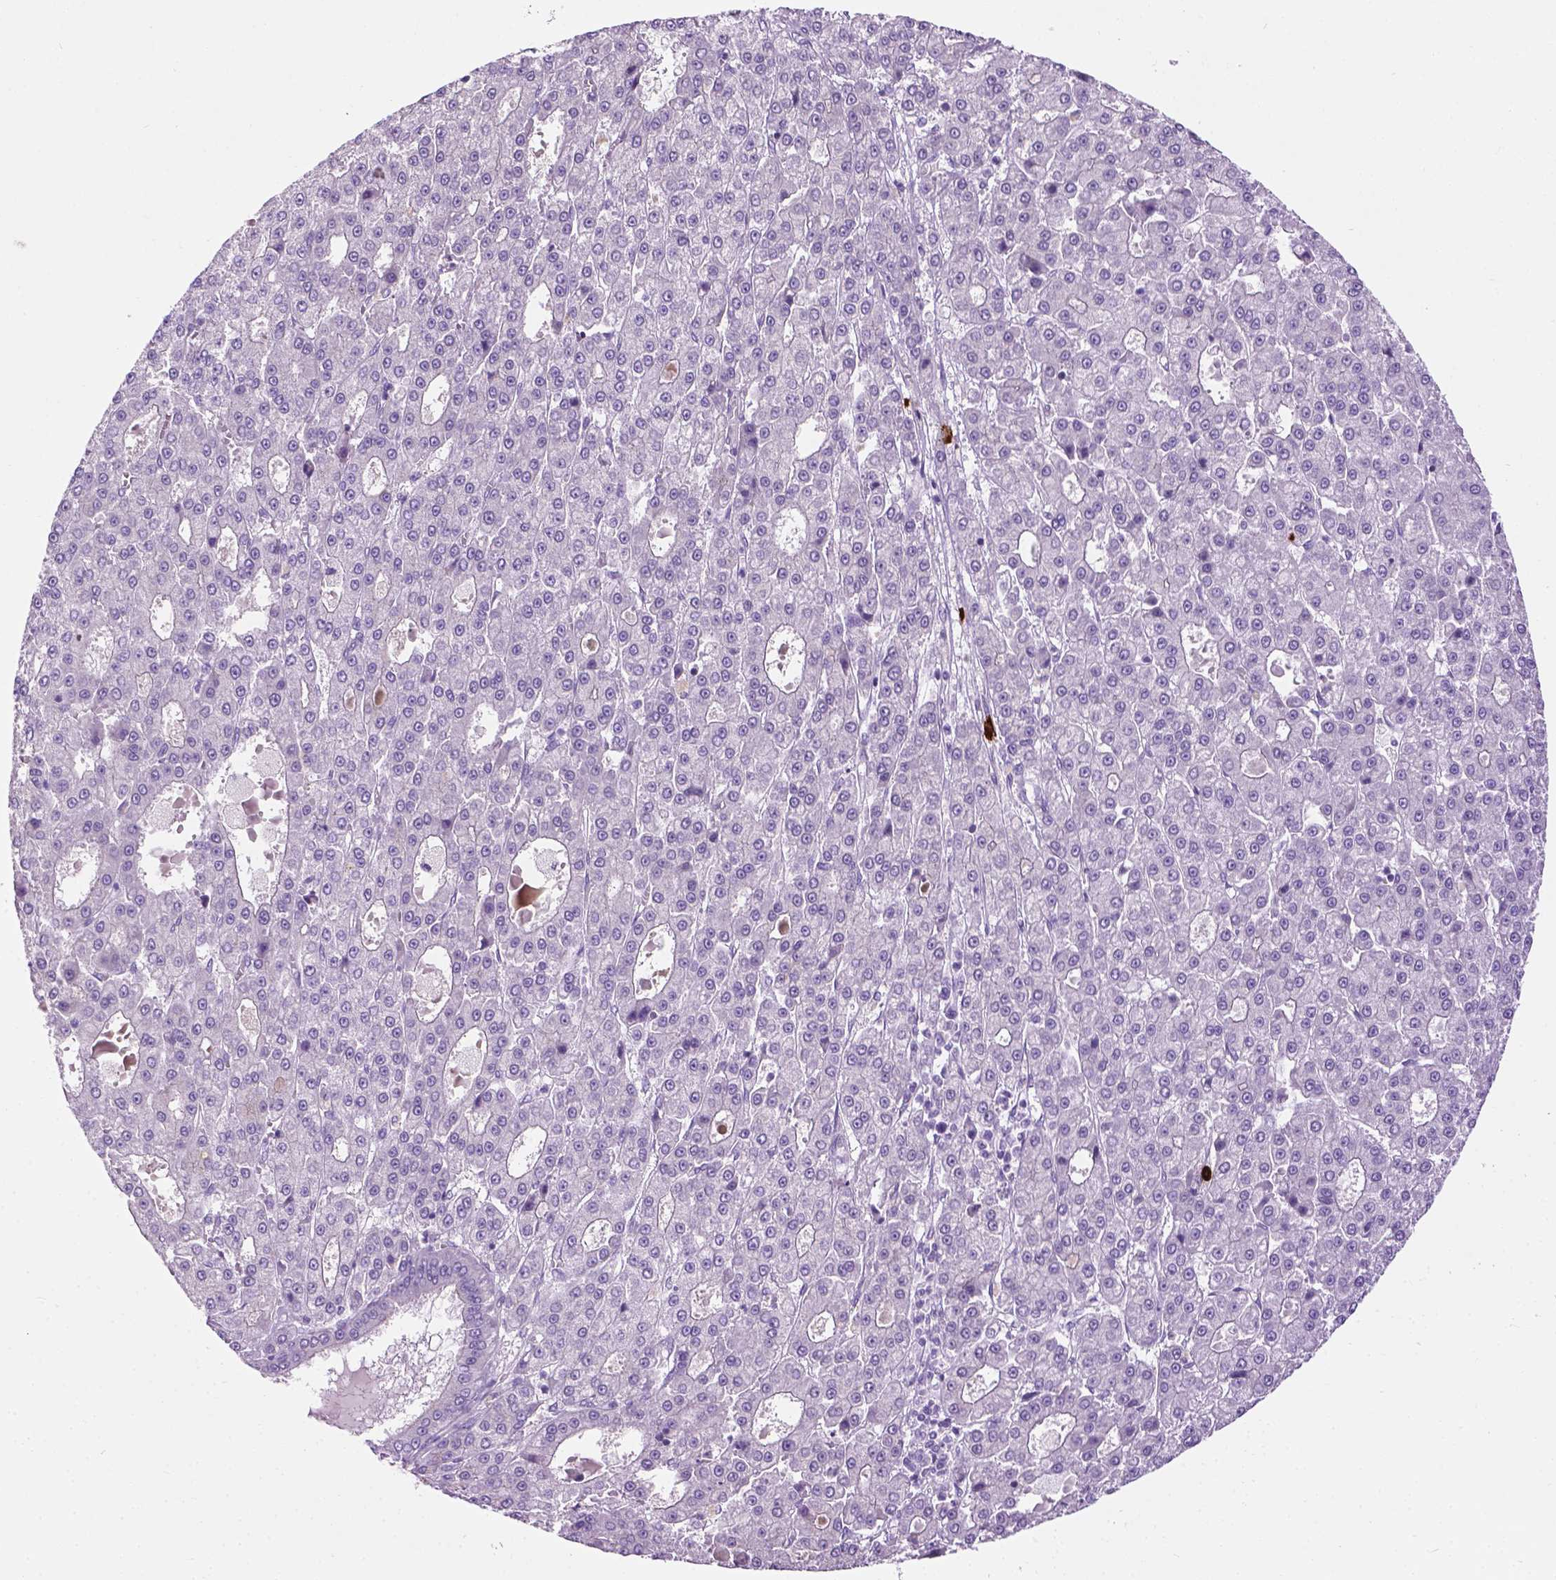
{"staining": {"intensity": "negative", "quantity": "none", "location": "none"}, "tissue": "liver cancer", "cell_type": "Tumor cells", "image_type": "cancer", "snomed": [{"axis": "morphology", "description": "Carcinoma, Hepatocellular, NOS"}, {"axis": "topography", "description": "Liver"}], "caption": "High power microscopy micrograph of an immunohistochemistry histopathology image of liver cancer (hepatocellular carcinoma), revealing no significant positivity in tumor cells.", "gene": "SPECC1L", "patient": {"sex": "male", "age": 70}}